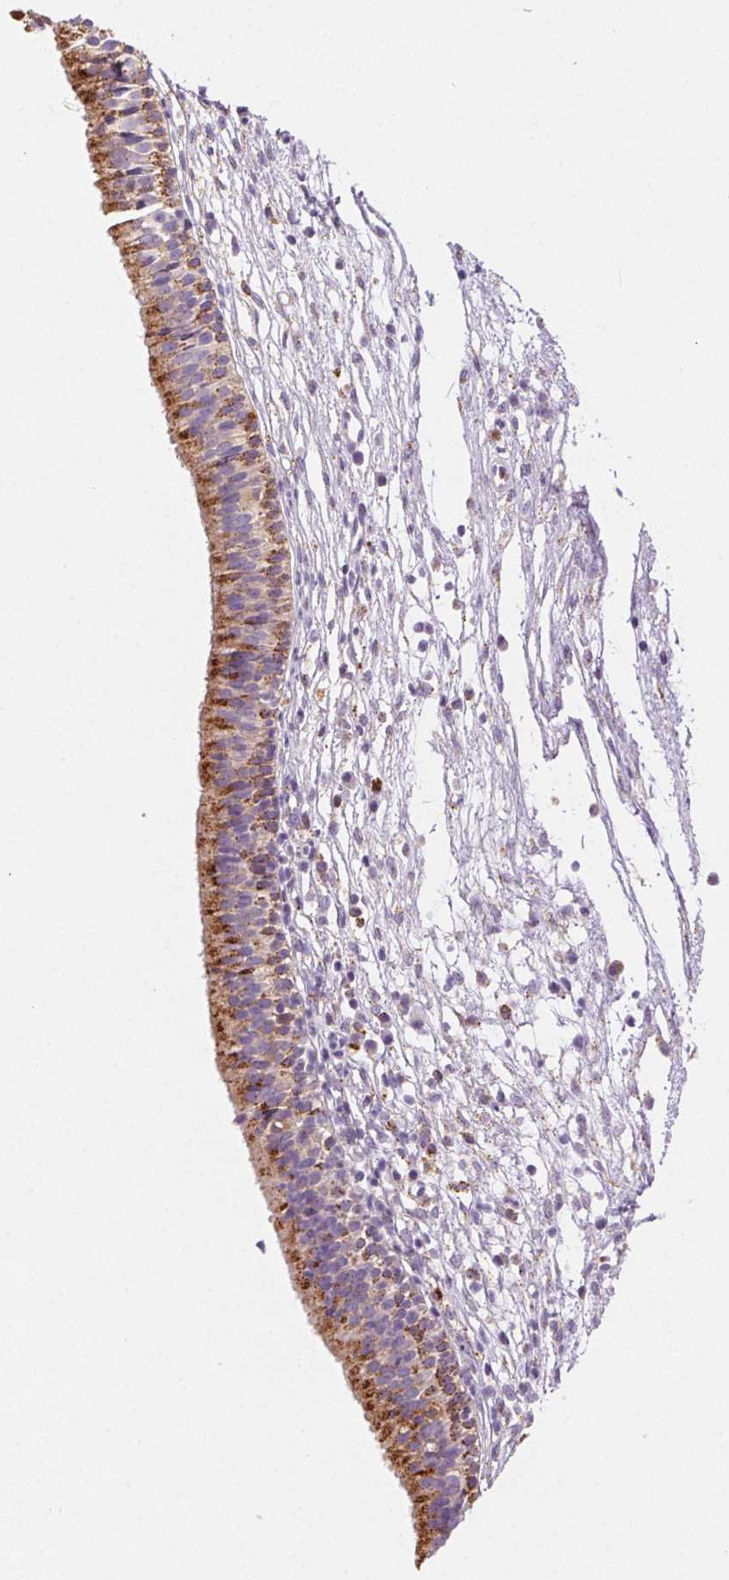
{"staining": {"intensity": "strong", "quantity": ">75%", "location": "cytoplasmic/membranous"}, "tissue": "nasopharynx", "cell_type": "Respiratory epithelial cells", "image_type": "normal", "snomed": [{"axis": "morphology", "description": "Normal tissue, NOS"}, {"axis": "topography", "description": "Nasopharynx"}], "caption": "Immunohistochemical staining of benign human nasopharynx displays high levels of strong cytoplasmic/membranous staining in approximately >75% of respiratory epithelial cells. Immunohistochemistry (ihc) stains the protein in brown and the nuclei are stained blue.", "gene": "SCPEP1", "patient": {"sex": "male", "age": 24}}